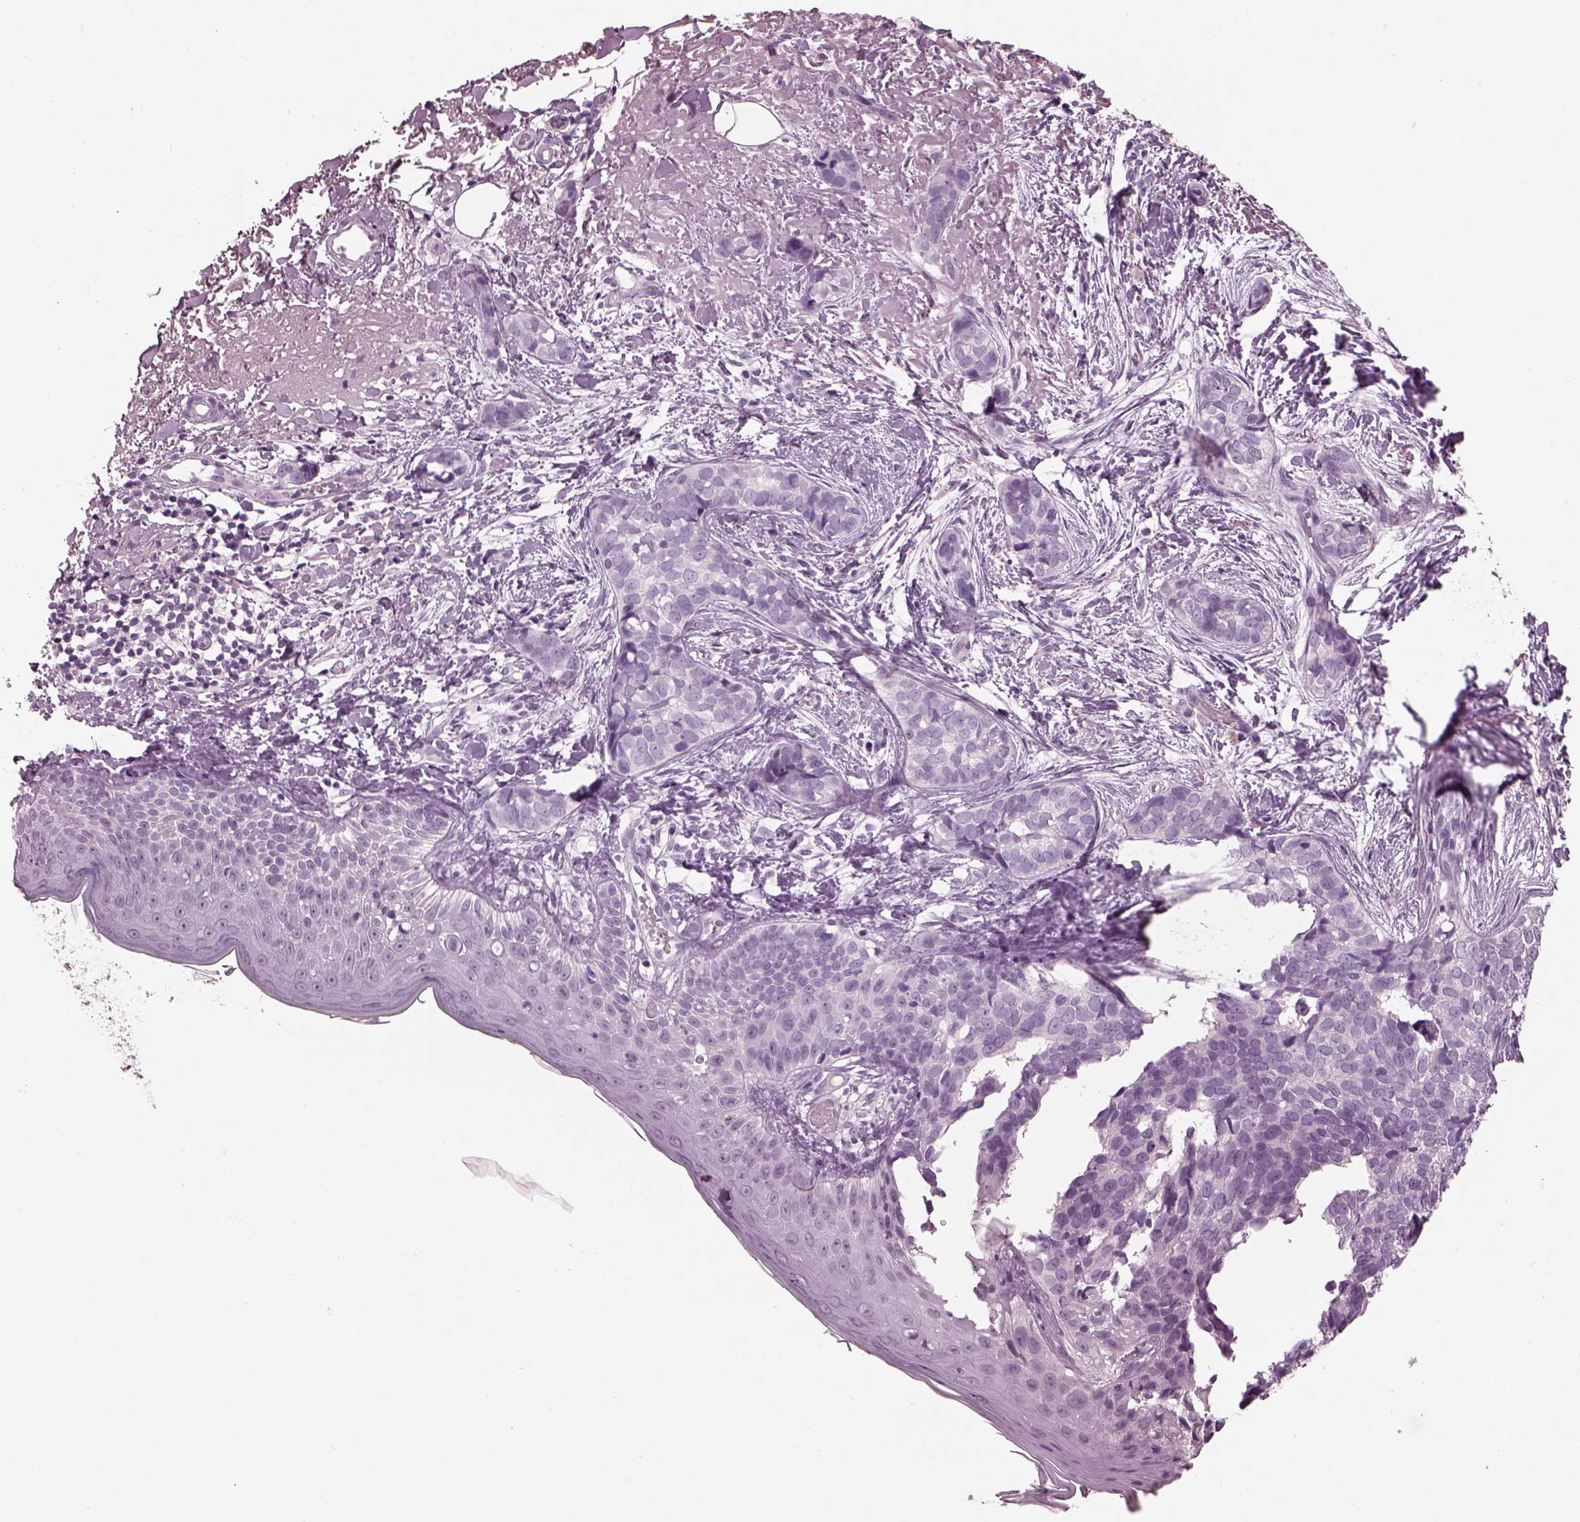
{"staining": {"intensity": "negative", "quantity": "none", "location": "none"}, "tissue": "skin cancer", "cell_type": "Tumor cells", "image_type": "cancer", "snomed": [{"axis": "morphology", "description": "Basal cell carcinoma"}, {"axis": "topography", "description": "Skin"}], "caption": "An immunohistochemistry (IHC) micrograph of skin cancer is shown. There is no staining in tumor cells of skin cancer.", "gene": "PACRG", "patient": {"sex": "male", "age": 87}}